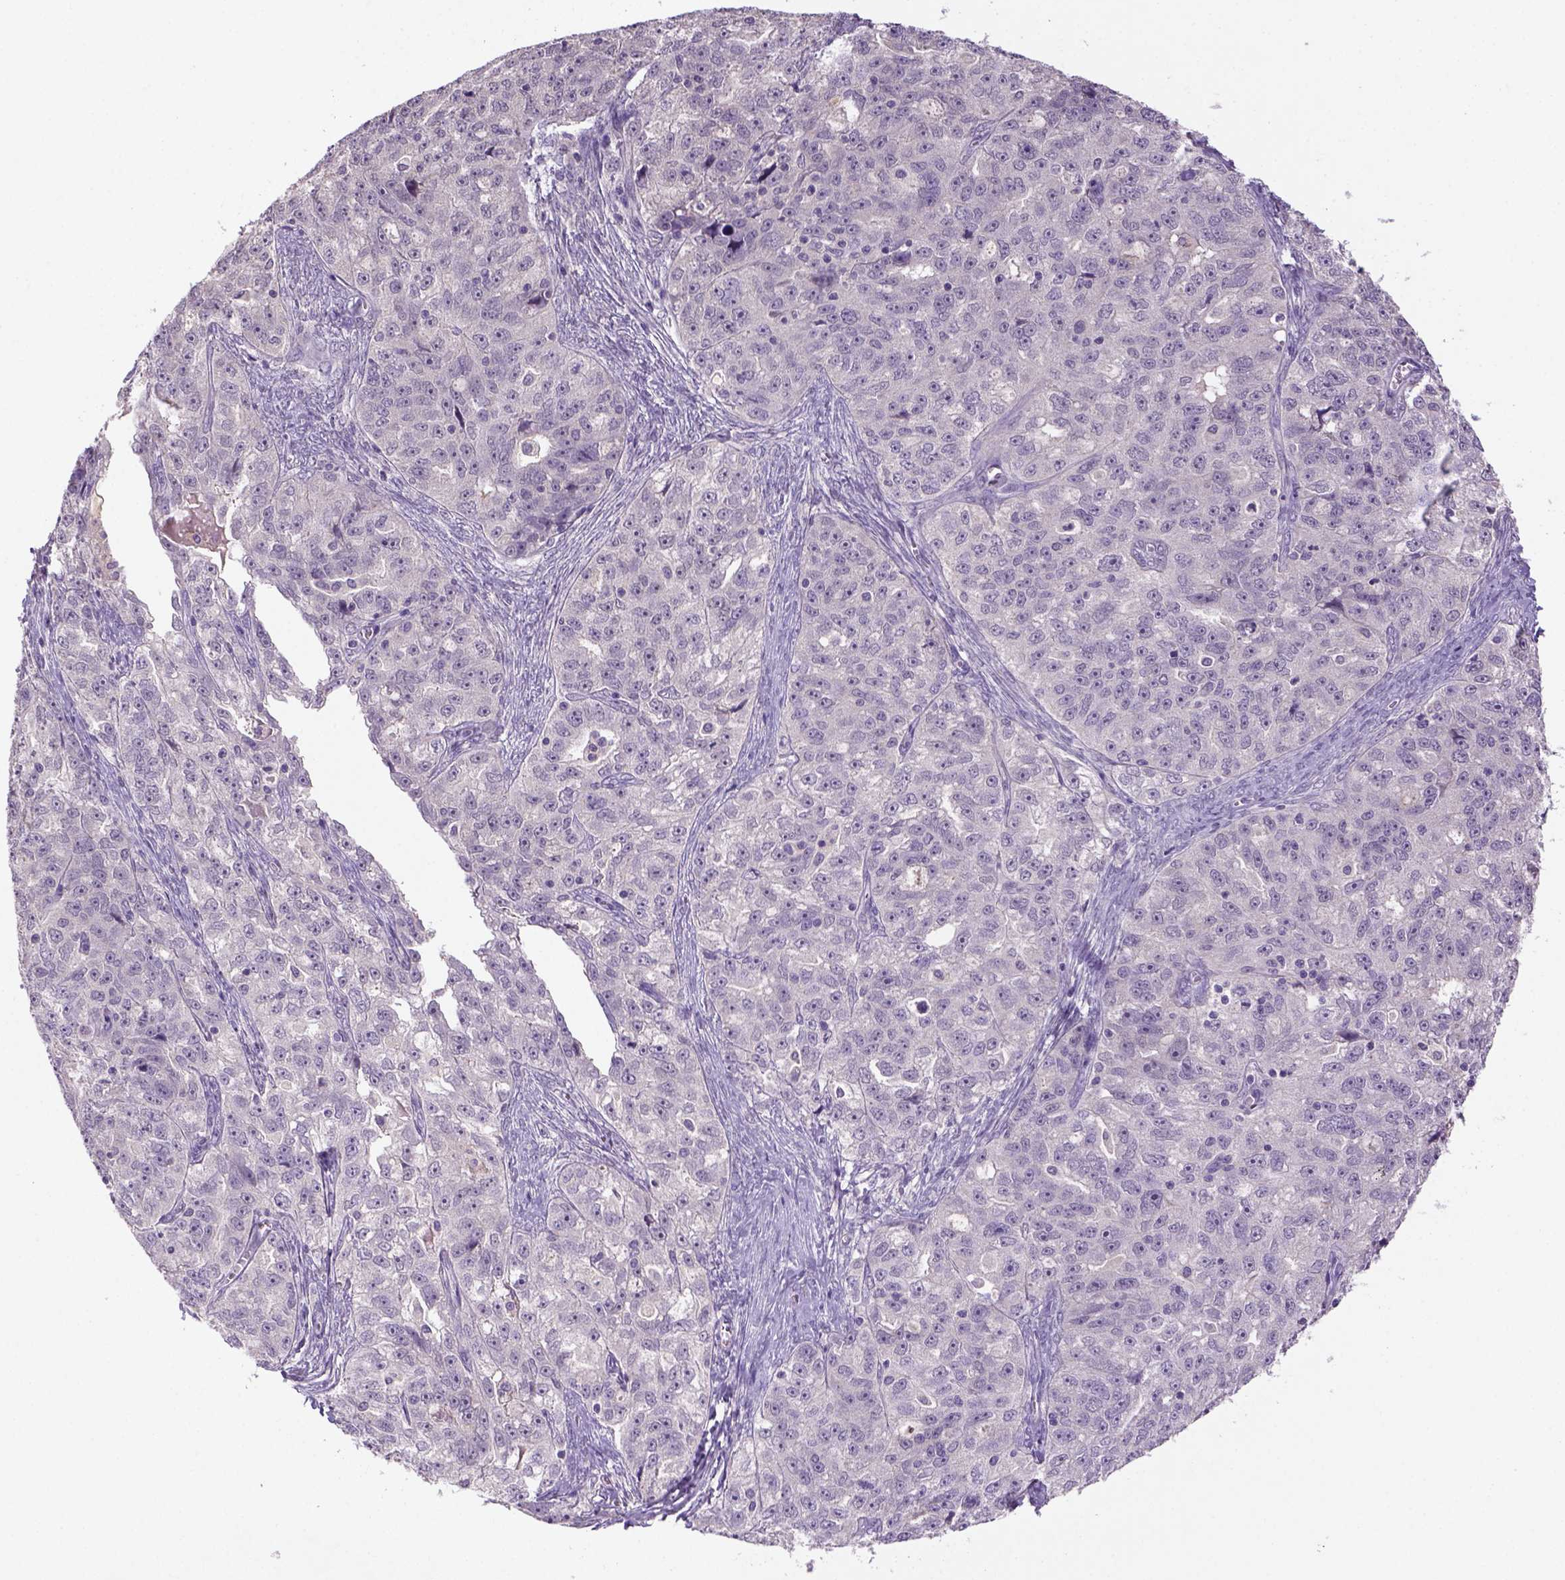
{"staining": {"intensity": "negative", "quantity": "none", "location": "none"}, "tissue": "ovarian cancer", "cell_type": "Tumor cells", "image_type": "cancer", "snomed": [{"axis": "morphology", "description": "Cystadenocarcinoma, serous, NOS"}, {"axis": "topography", "description": "Ovary"}], "caption": "This is an immunohistochemistry (IHC) histopathology image of human ovarian cancer. There is no positivity in tumor cells.", "gene": "NLGN2", "patient": {"sex": "female", "age": 51}}